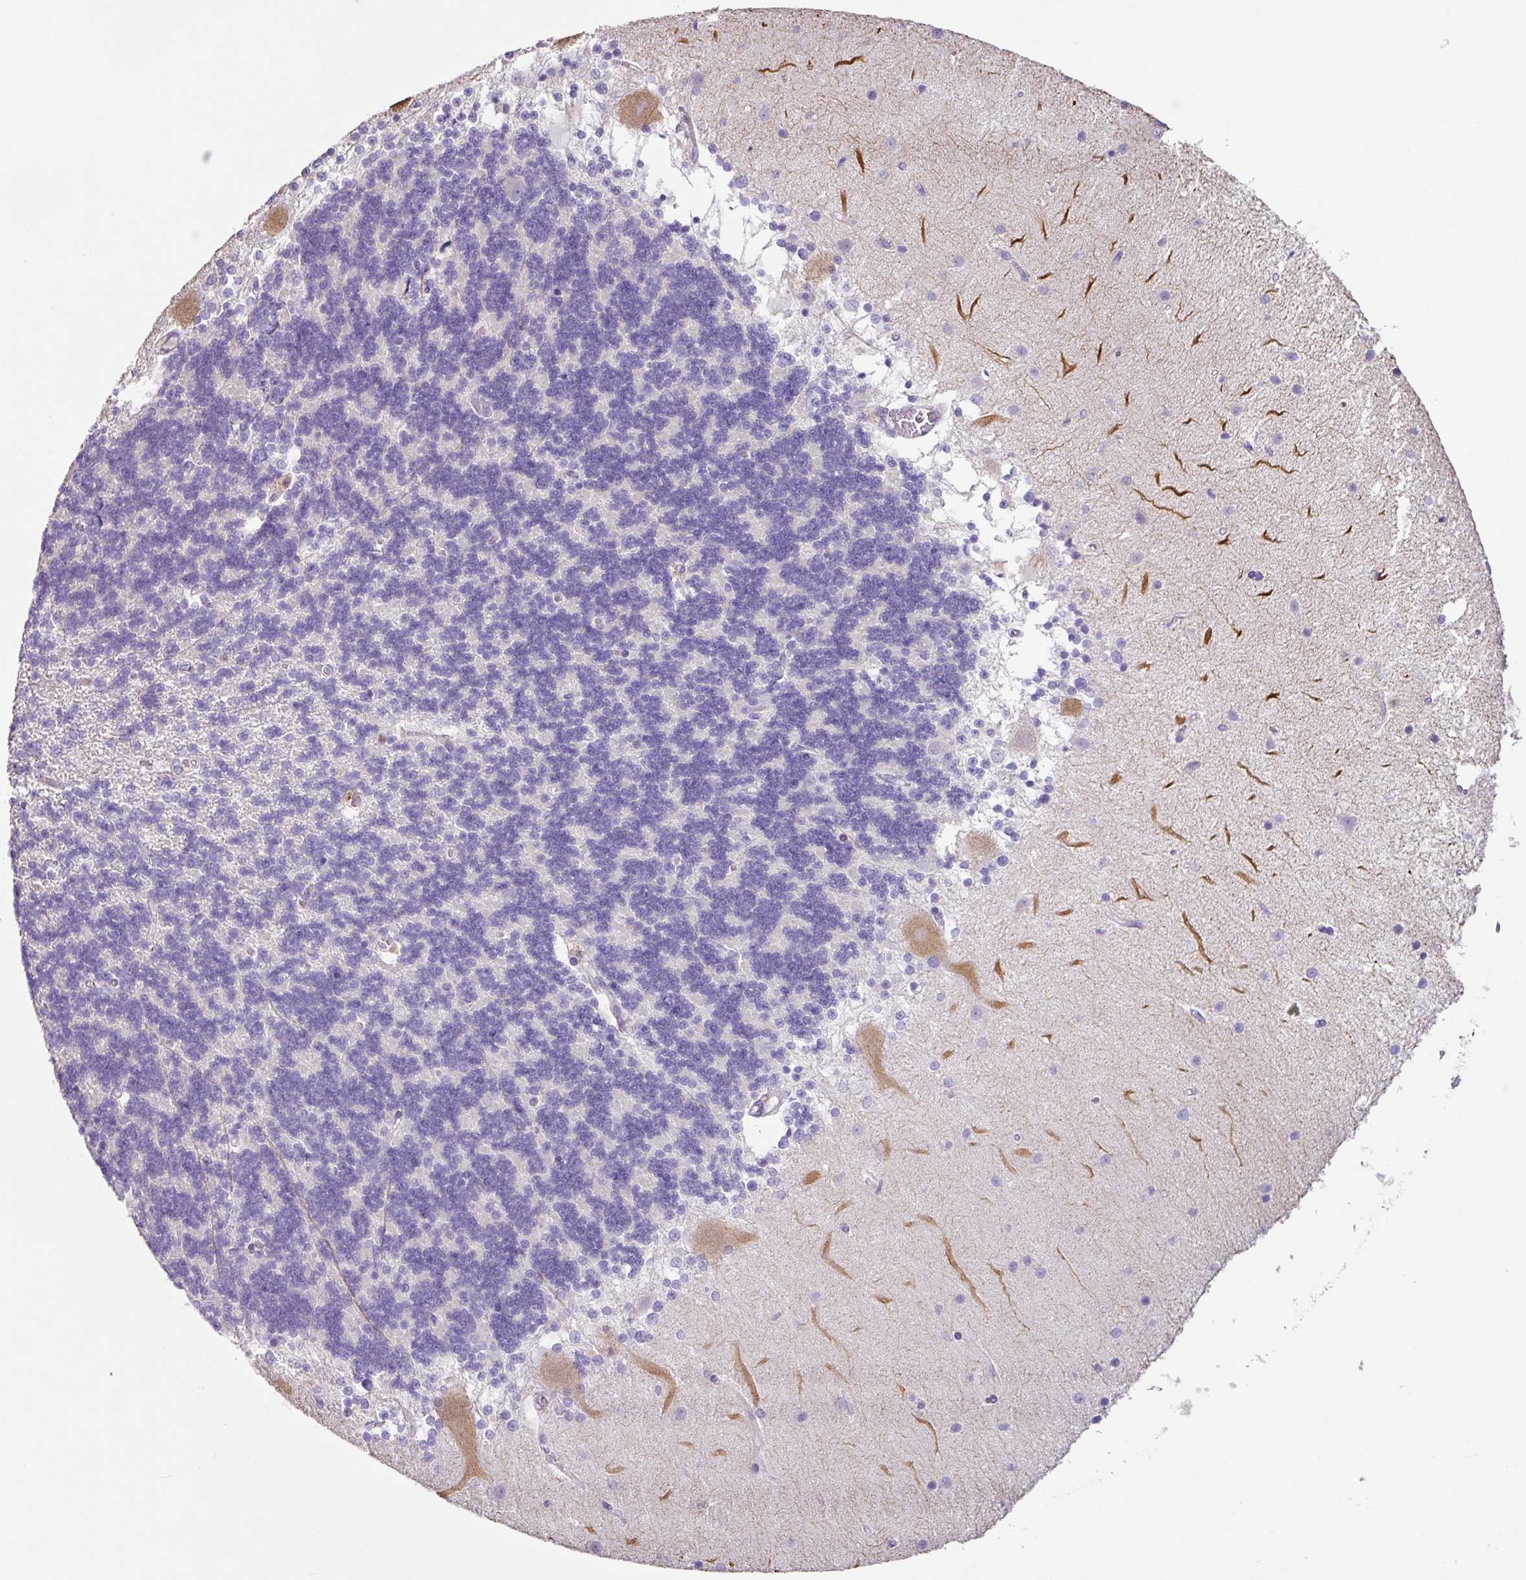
{"staining": {"intensity": "negative", "quantity": "none", "location": "none"}, "tissue": "cerebellum", "cell_type": "Cells in granular layer", "image_type": "normal", "snomed": [{"axis": "morphology", "description": "Normal tissue, NOS"}, {"axis": "topography", "description": "Cerebellum"}], "caption": "The histopathology image demonstrates no significant positivity in cells in granular layer of cerebellum.", "gene": "ZG16", "patient": {"sex": "female", "age": 54}}